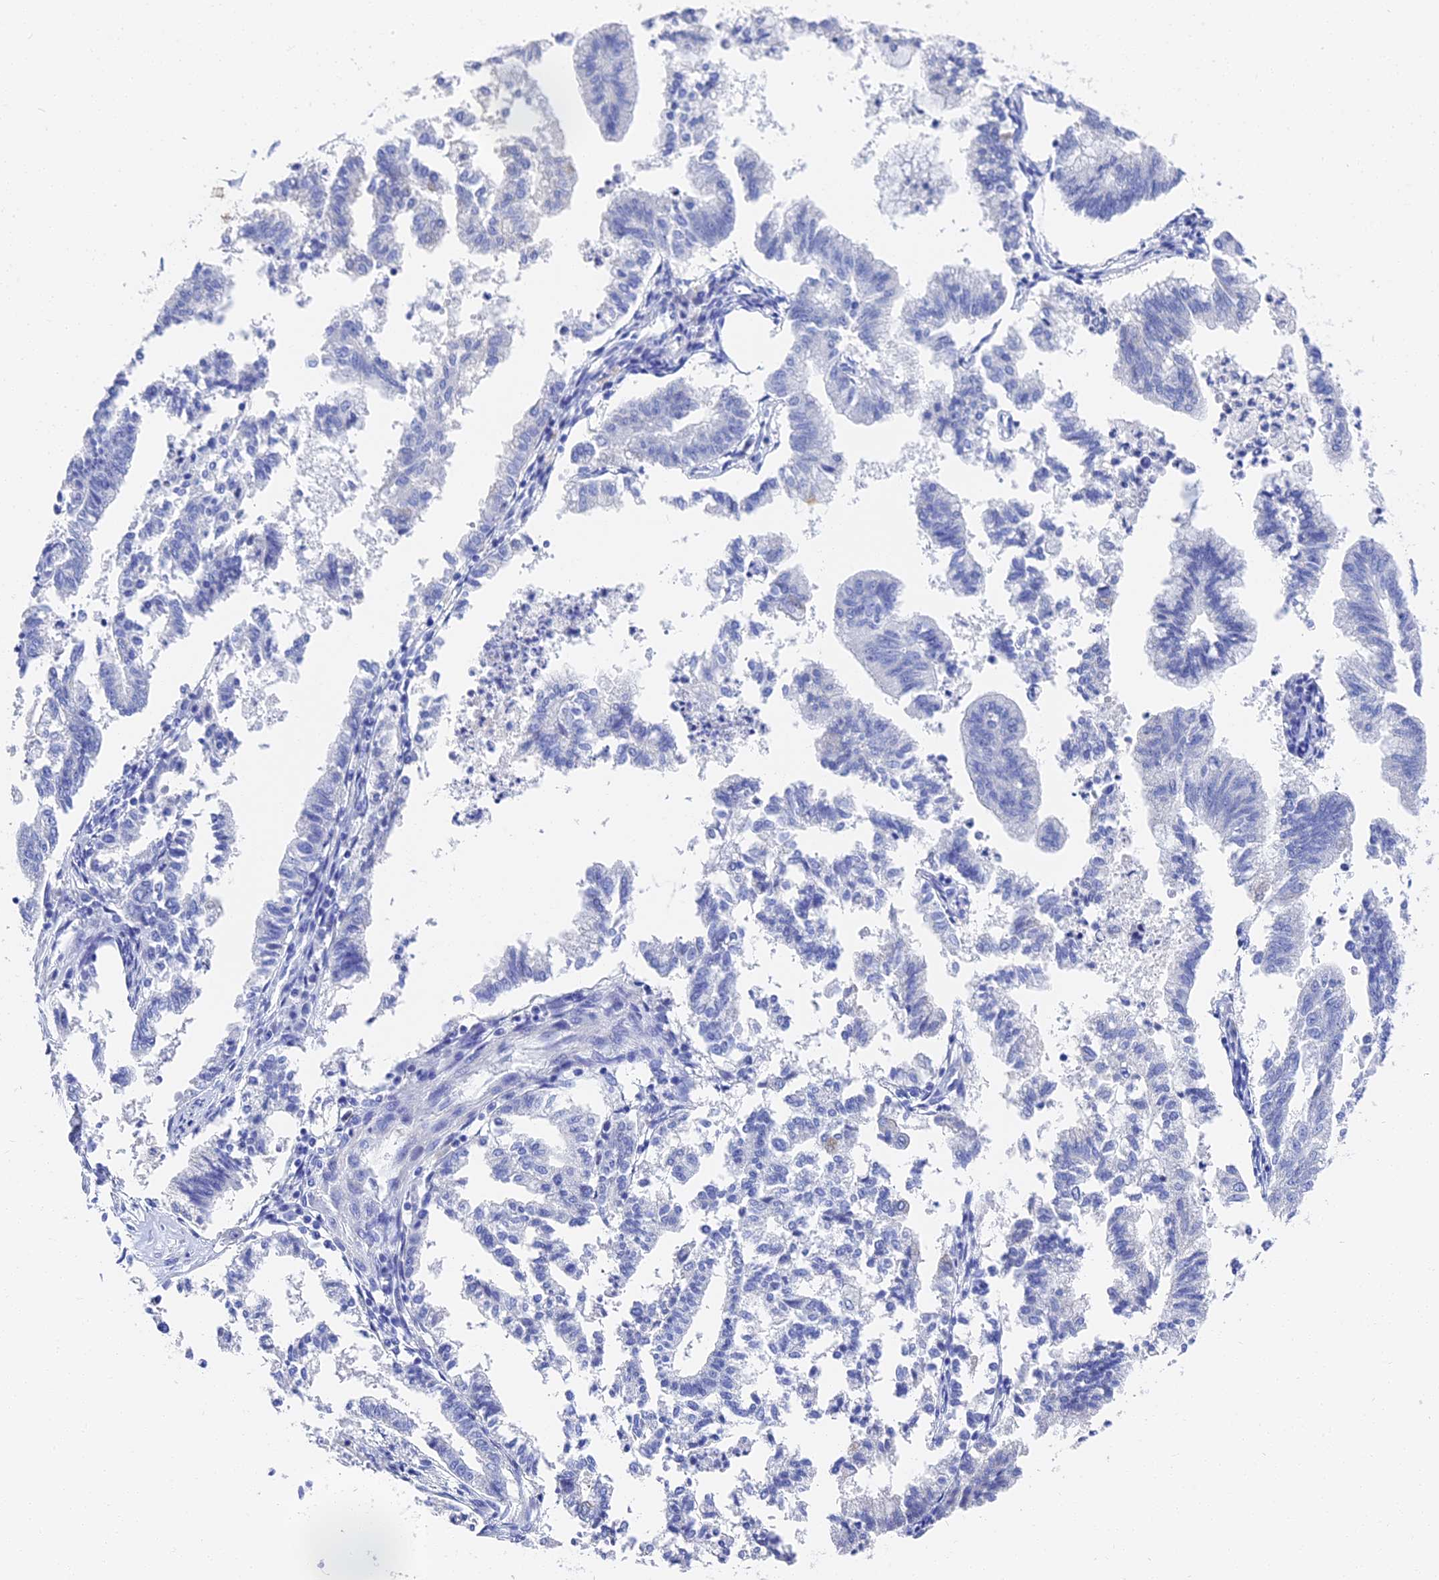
{"staining": {"intensity": "negative", "quantity": "none", "location": "none"}, "tissue": "endometrial cancer", "cell_type": "Tumor cells", "image_type": "cancer", "snomed": [{"axis": "morphology", "description": "Necrosis, NOS"}, {"axis": "morphology", "description": "Adenocarcinoma, NOS"}, {"axis": "topography", "description": "Endometrium"}], "caption": "A high-resolution photomicrograph shows IHC staining of endometrial adenocarcinoma, which shows no significant expression in tumor cells.", "gene": "VPS33B", "patient": {"sex": "female", "age": 79}}